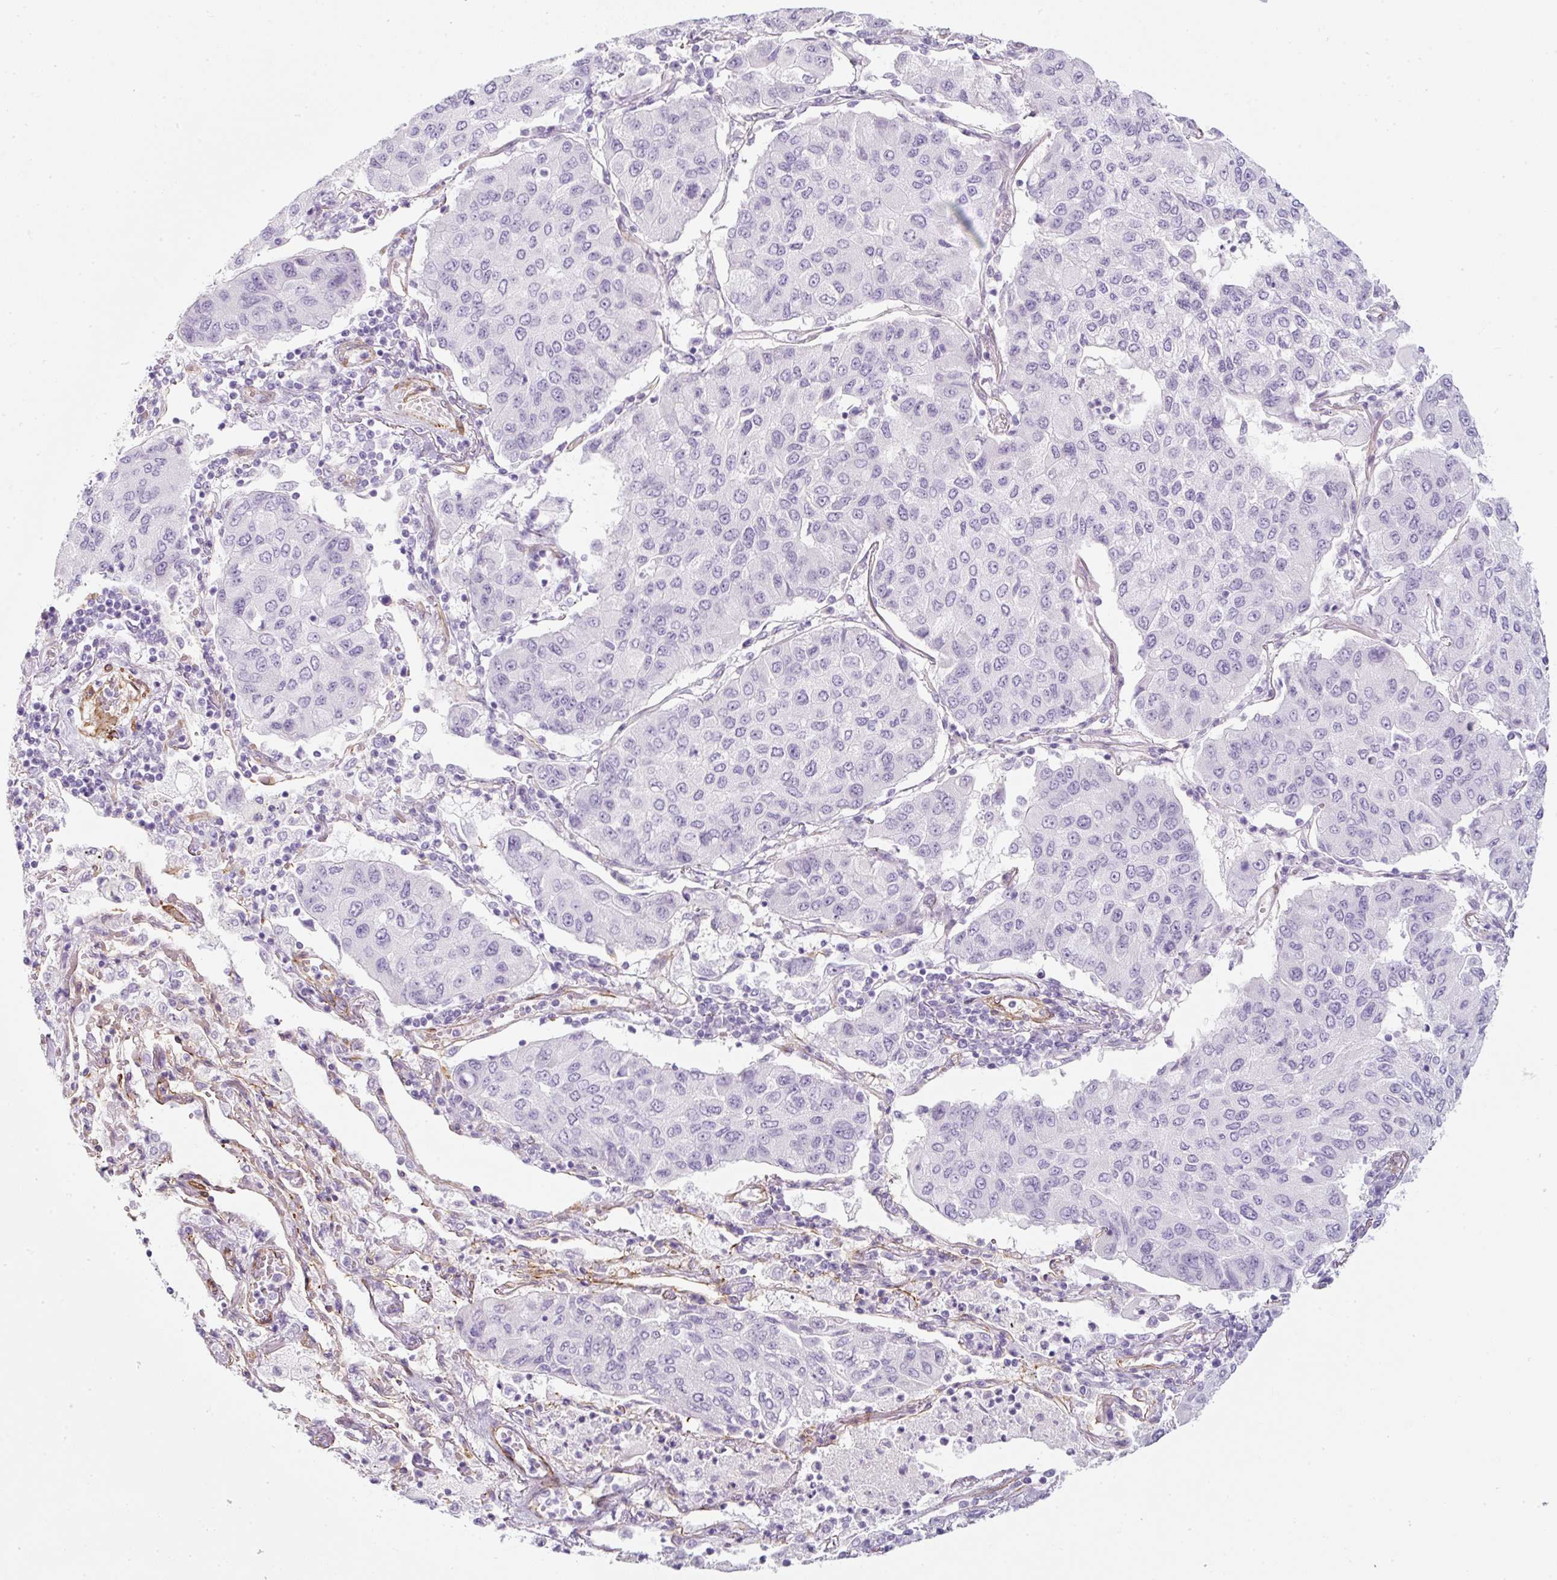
{"staining": {"intensity": "negative", "quantity": "none", "location": "none"}, "tissue": "lung cancer", "cell_type": "Tumor cells", "image_type": "cancer", "snomed": [{"axis": "morphology", "description": "Squamous cell carcinoma, NOS"}, {"axis": "topography", "description": "Lung"}], "caption": "Lung cancer (squamous cell carcinoma) stained for a protein using immunohistochemistry (IHC) exhibits no staining tumor cells.", "gene": "CAVIN3", "patient": {"sex": "male", "age": 74}}